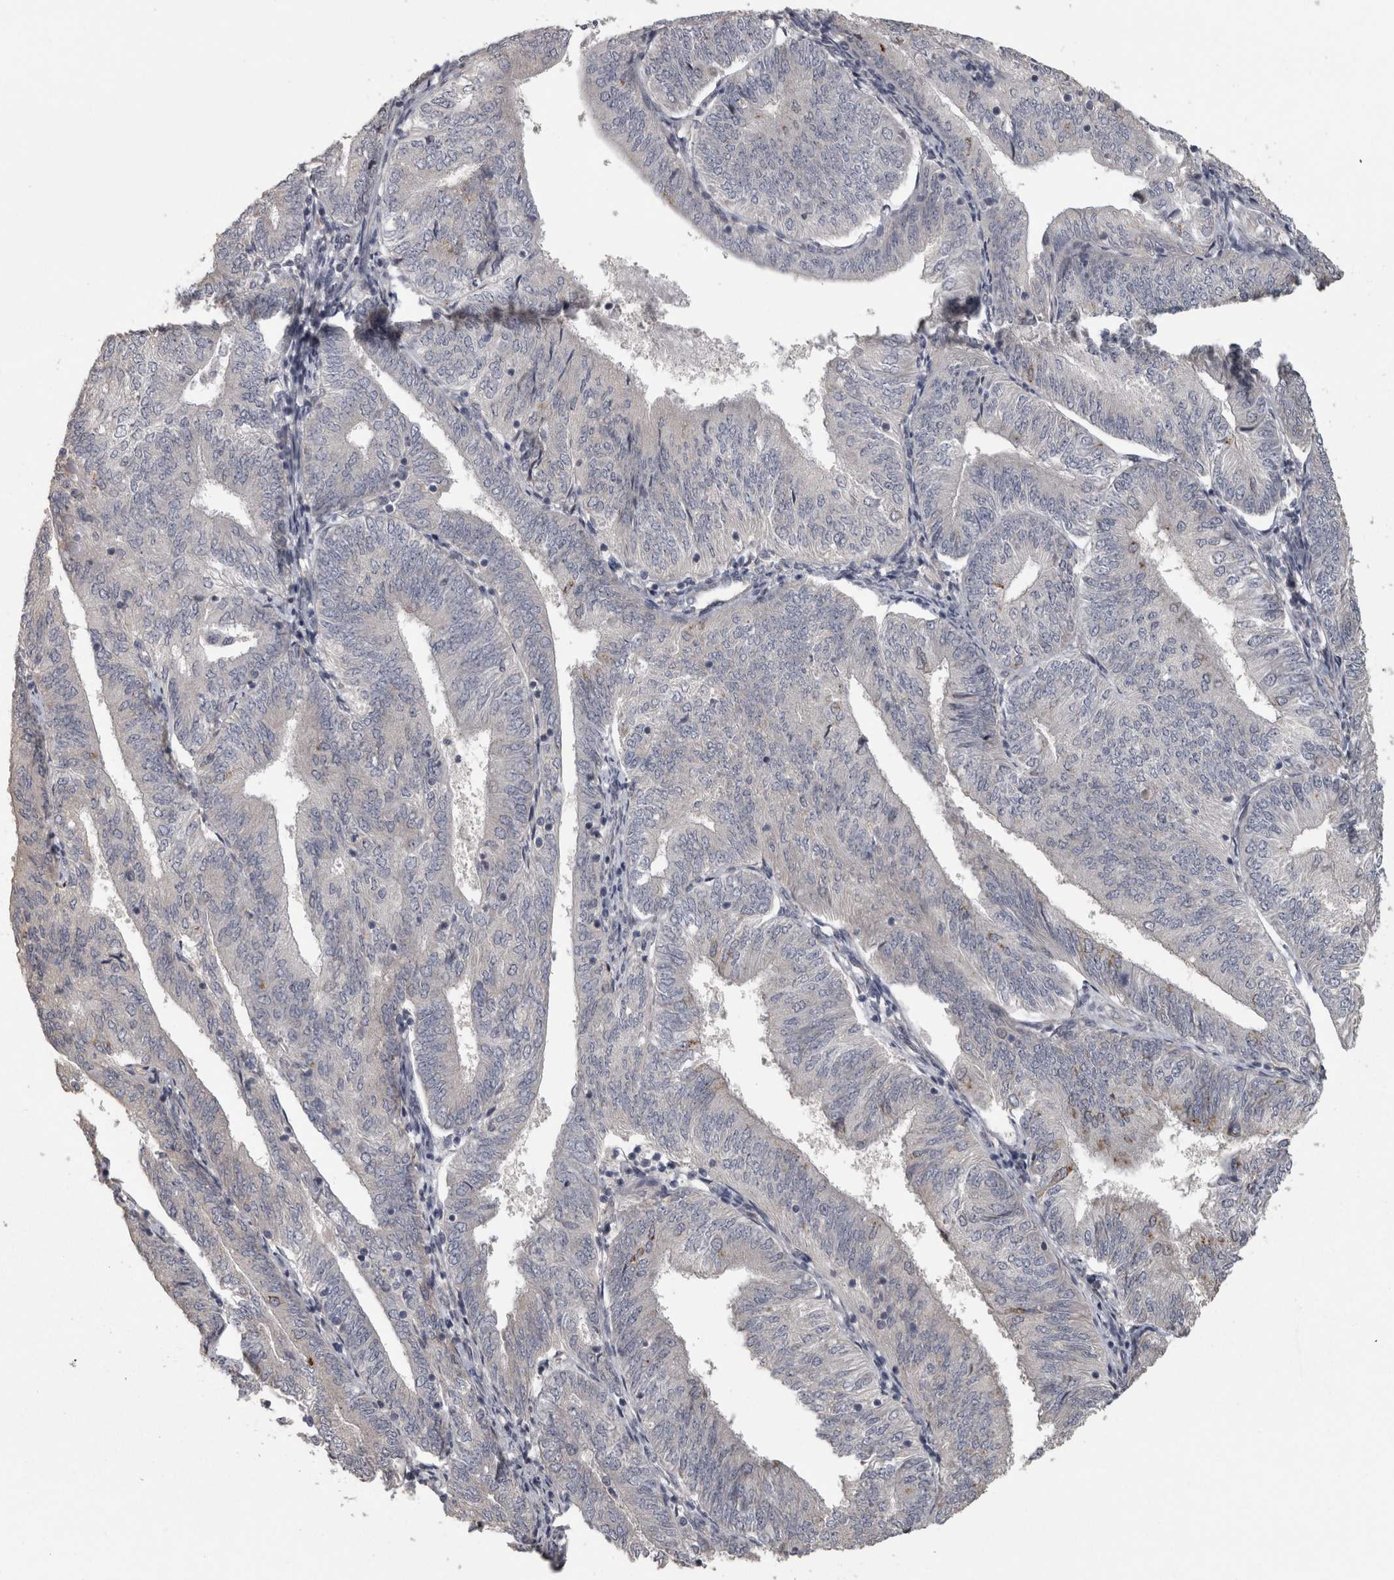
{"staining": {"intensity": "negative", "quantity": "none", "location": "none"}, "tissue": "endometrial cancer", "cell_type": "Tumor cells", "image_type": "cancer", "snomed": [{"axis": "morphology", "description": "Adenocarcinoma, NOS"}, {"axis": "topography", "description": "Endometrium"}], "caption": "There is no significant staining in tumor cells of endometrial adenocarcinoma.", "gene": "RAB29", "patient": {"sex": "female", "age": 58}}